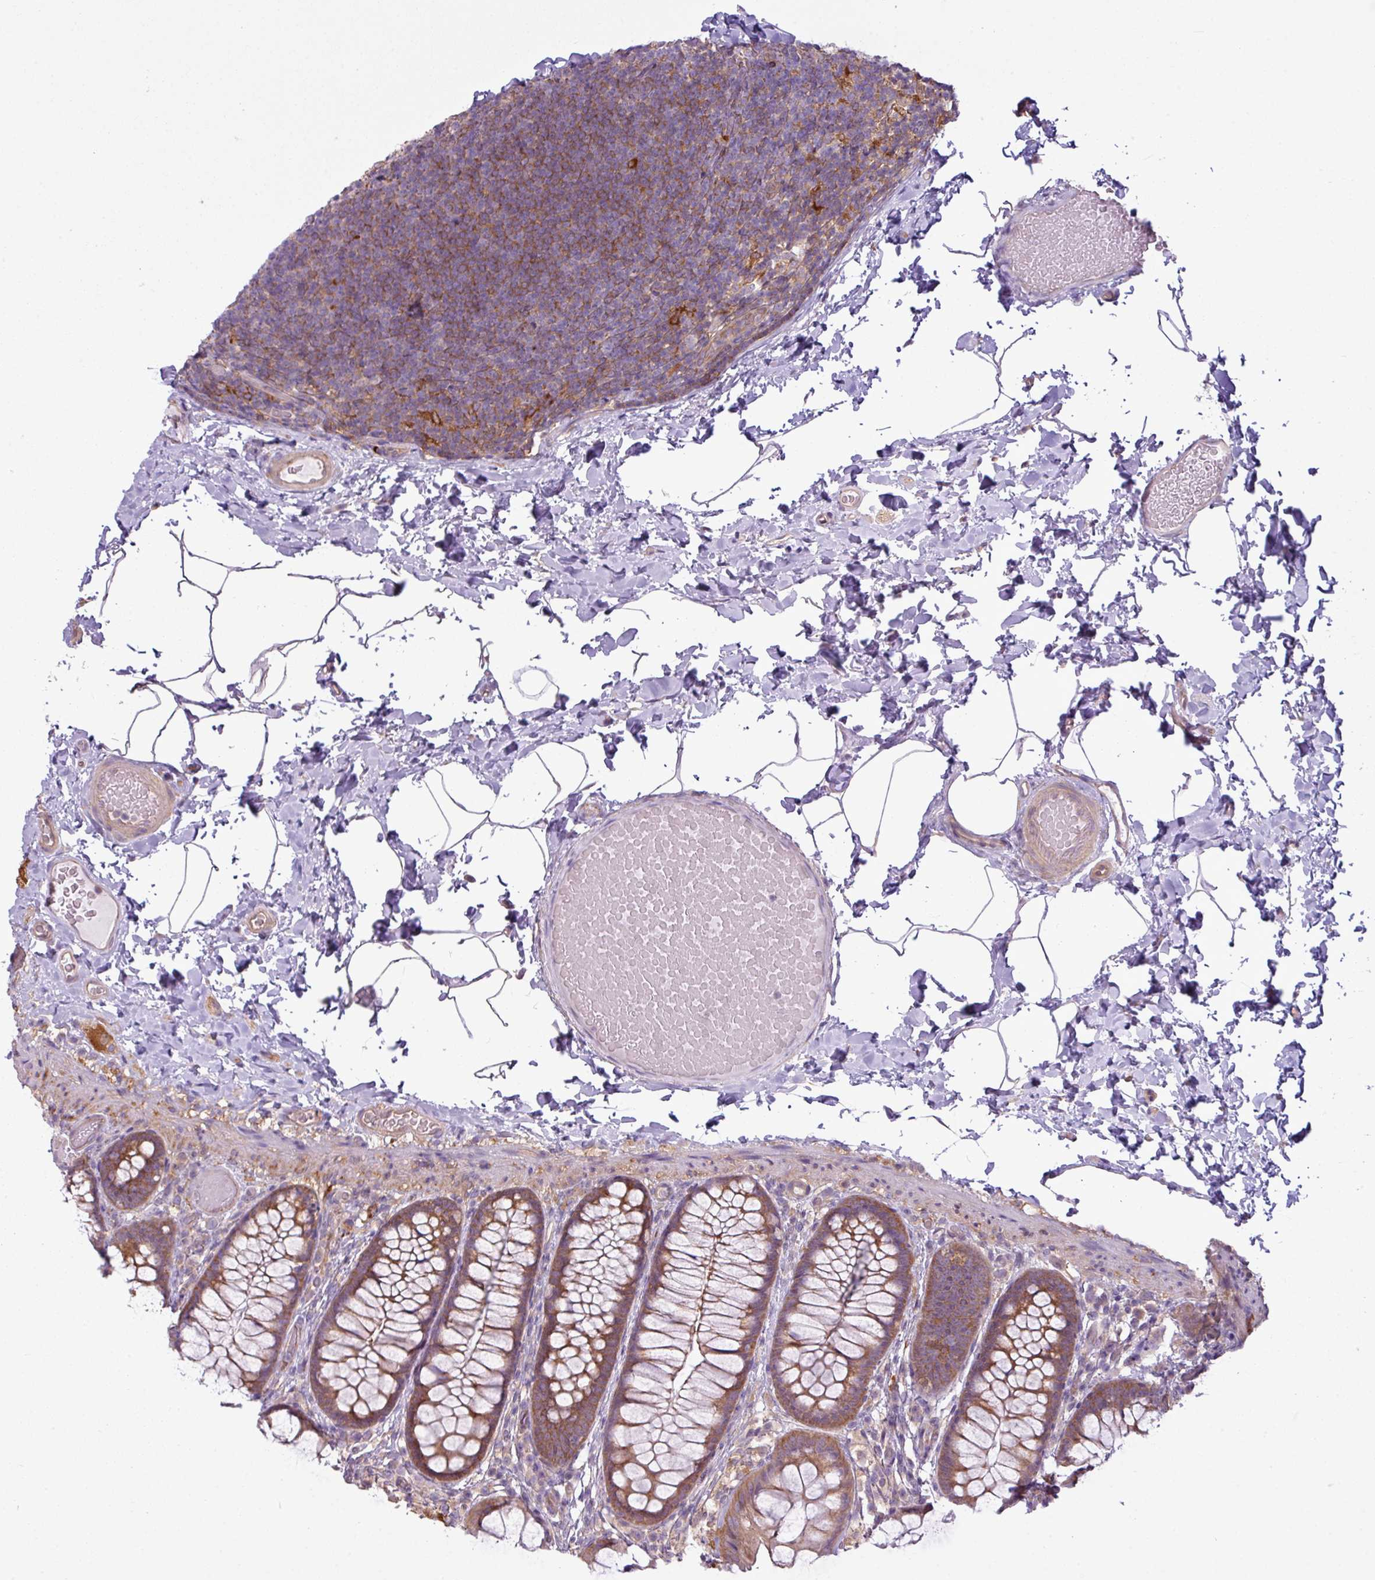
{"staining": {"intensity": "weak", "quantity": ">75%", "location": "cytoplasmic/membranous"}, "tissue": "colon", "cell_type": "Endothelial cells", "image_type": "normal", "snomed": [{"axis": "morphology", "description": "Normal tissue, NOS"}, {"axis": "topography", "description": "Colon"}], "caption": "Immunohistochemical staining of benign human colon exhibits weak cytoplasmic/membranous protein positivity in about >75% of endothelial cells. Using DAB (brown) and hematoxylin (blue) stains, captured at high magnification using brightfield microscopy.", "gene": "CAMK2A", "patient": {"sex": "male", "age": 46}}